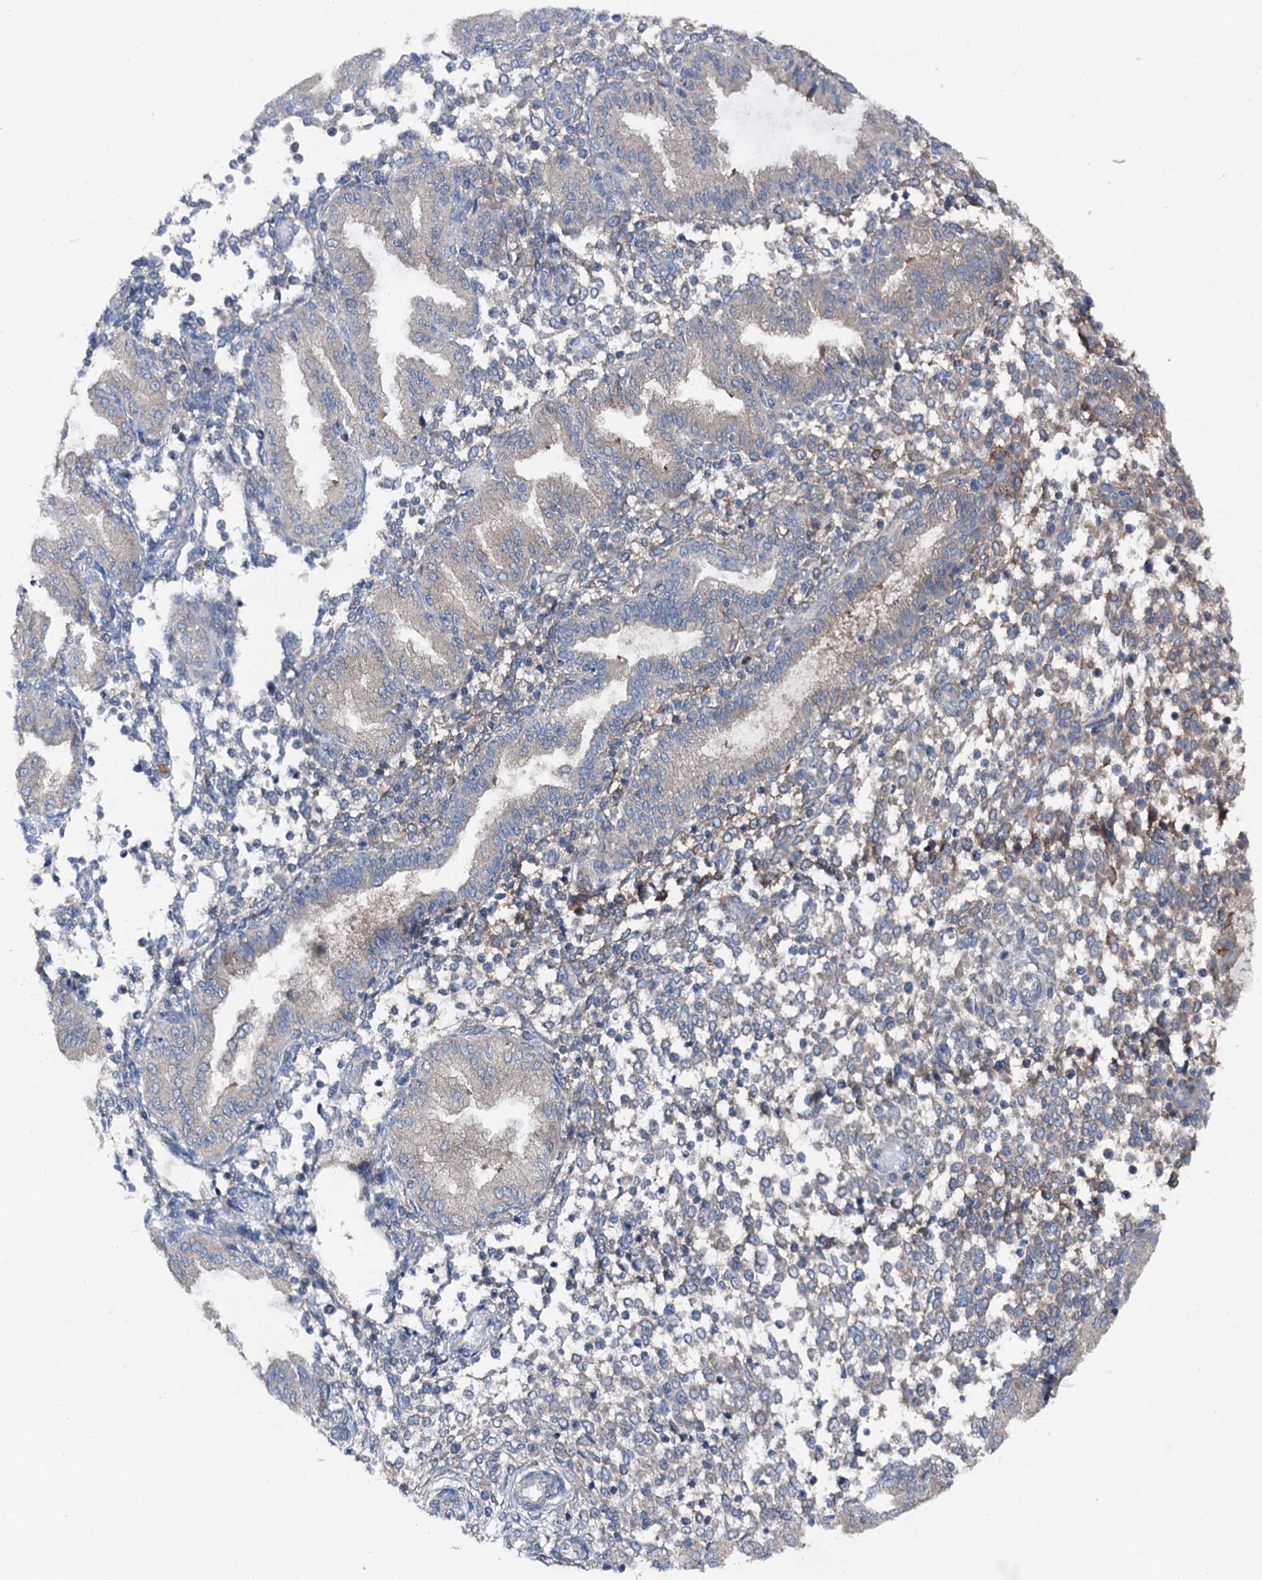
{"staining": {"intensity": "weak", "quantity": "<25%", "location": "cytoplasmic/membranous"}, "tissue": "endometrium", "cell_type": "Cells in endometrial stroma", "image_type": "normal", "snomed": [{"axis": "morphology", "description": "Normal tissue, NOS"}, {"axis": "topography", "description": "Endometrium"}], "caption": "An immunohistochemistry micrograph of benign endometrium is shown. There is no staining in cells in endometrial stroma of endometrium. Brightfield microscopy of IHC stained with DAB (3,3'-diaminobenzidine) (brown) and hematoxylin (blue), captured at high magnification.", "gene": "SLC22A25", "patient": {"sex": "female", "age": 53}}